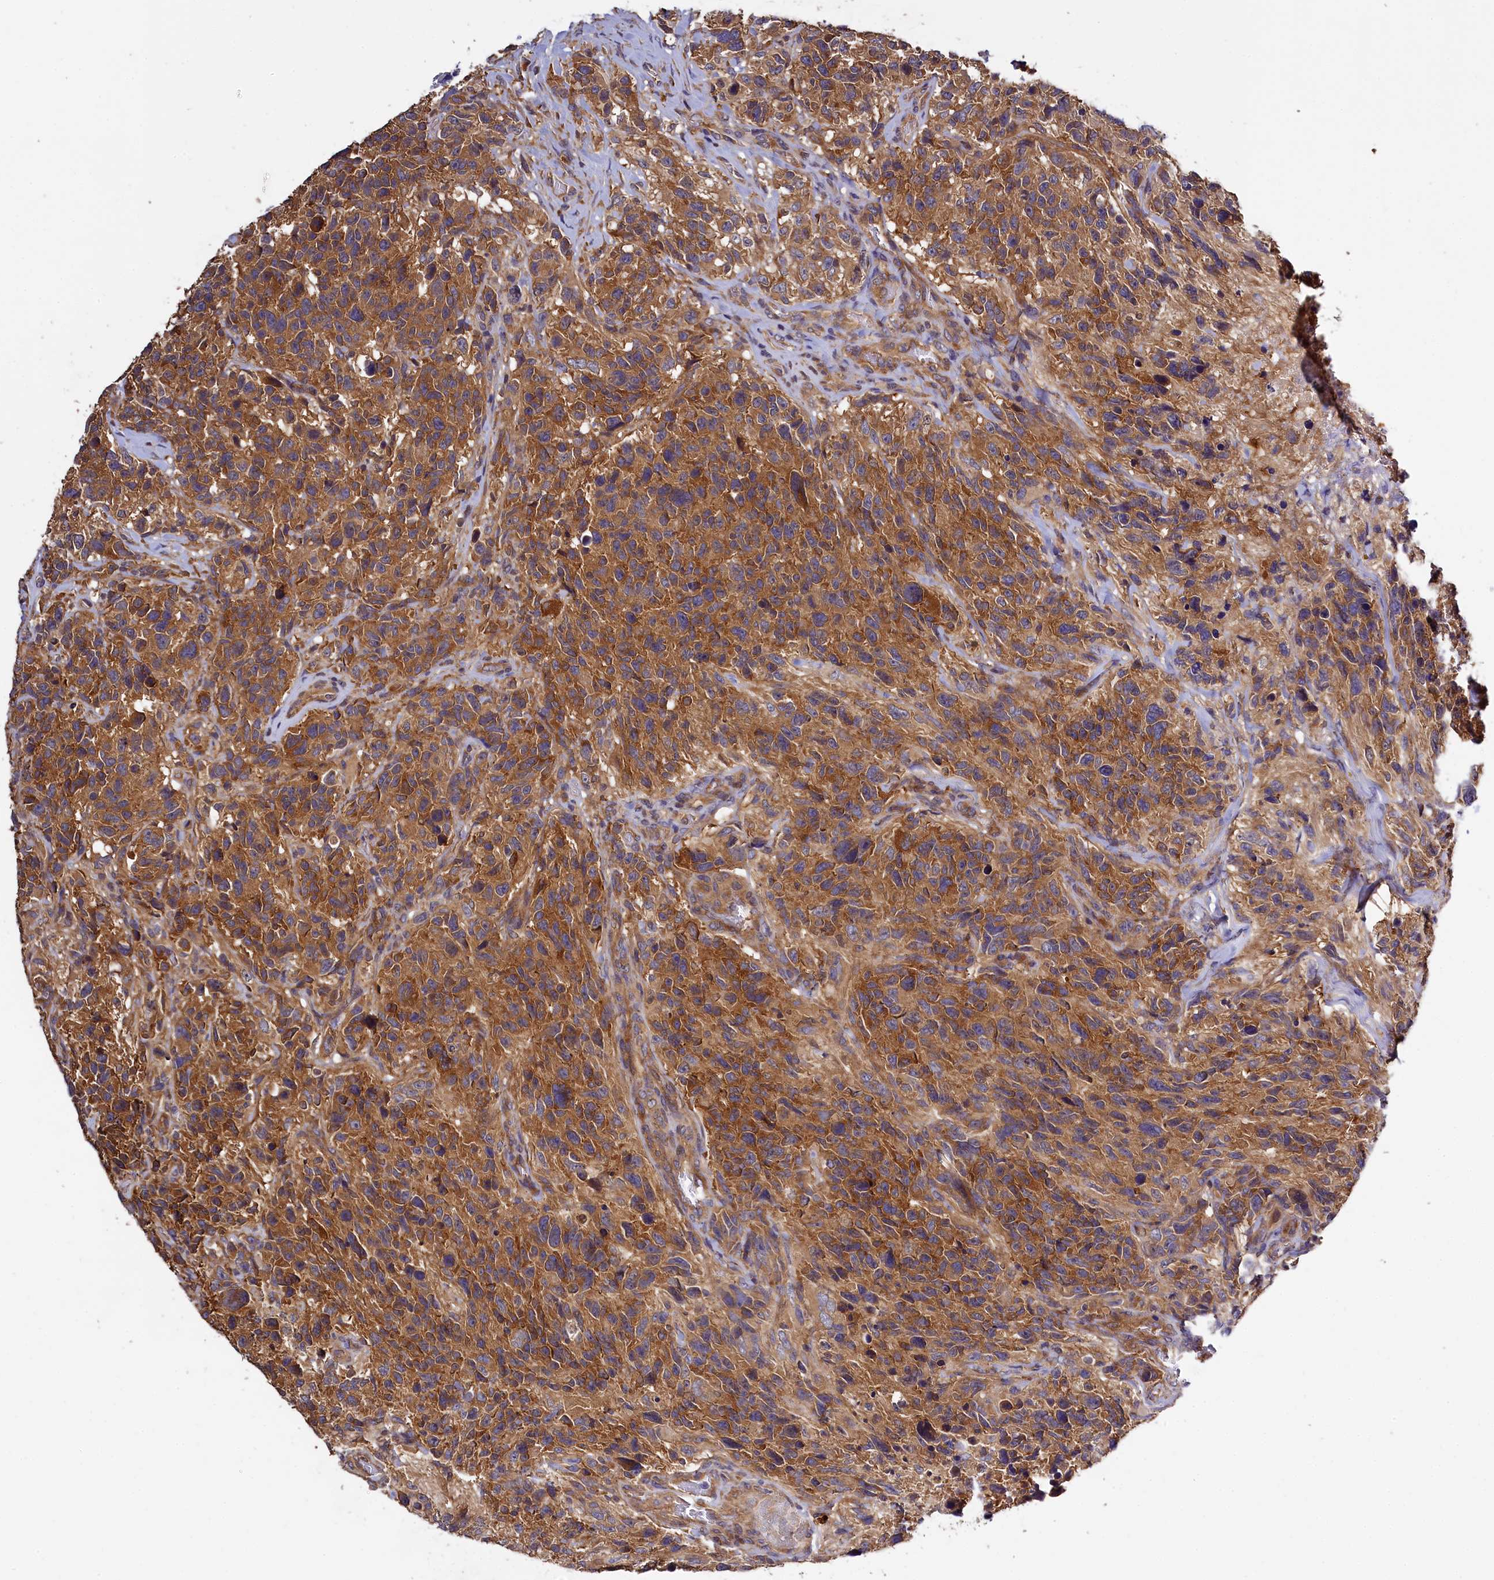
{"staining": {"intensity": "strong", "quantity": ">75%", "location": "cytoplasmic/membranous"}, "tissue": "glioma", "cell_type": "Tumor cells", "image_type": "cancer", "snomed": [{"axis": "morphology", "description": "Glioma, malignant, High grade"}, {"axis": "topography", "description": "Brain"}], "caption": "A micrograph showing strong cytoplasmic/membranous positivity in approximately >75% of tumor cells in glioma, as visualized by brown immunohistochemical staining.", "gene": "KLC2", "patient": {"sex": "male", "age": 69}}